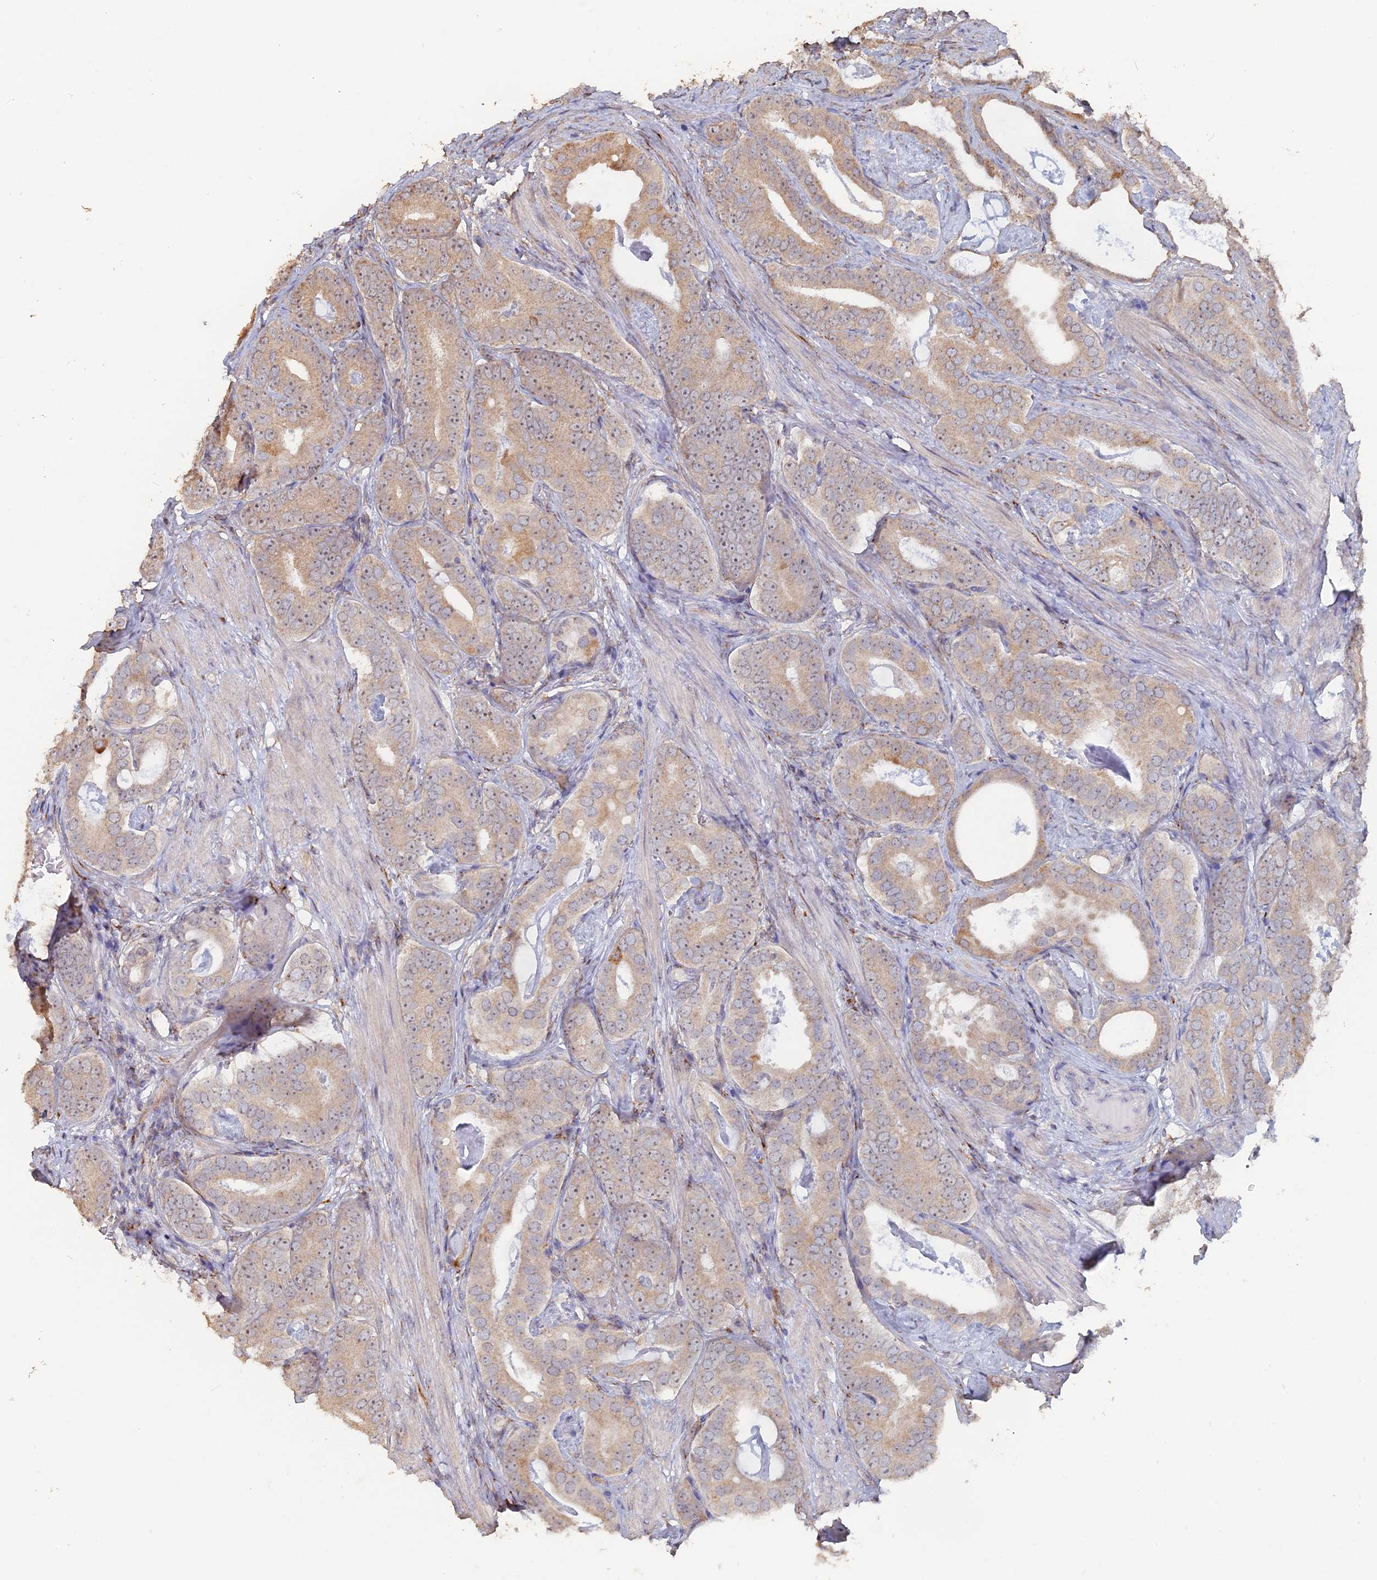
{"staining": {"intensity": "moderate", "quantity": "<25%", "location": "cytoplasmic/membranous"}, "tissue": "prostate cancer", "cell_type": "Tumor cells", "image_type": "cancer", "snomed": [{"axis": "morphology", "description": "Adenocarcinoma, Low grade"}, {"axis": "topography", "description": "Prostate"}], "caption": "High-magnification brightfield microscopy of prostate cancer stained with DAB (brown) and counterstained with hematoxylin (blue). tumor cells exhibit moderate cytoplasmic/membranous expression is appreciated in about<25% of cells.", "gene": "SEMG2", "patient": {"sex": "male", "age": 71}}